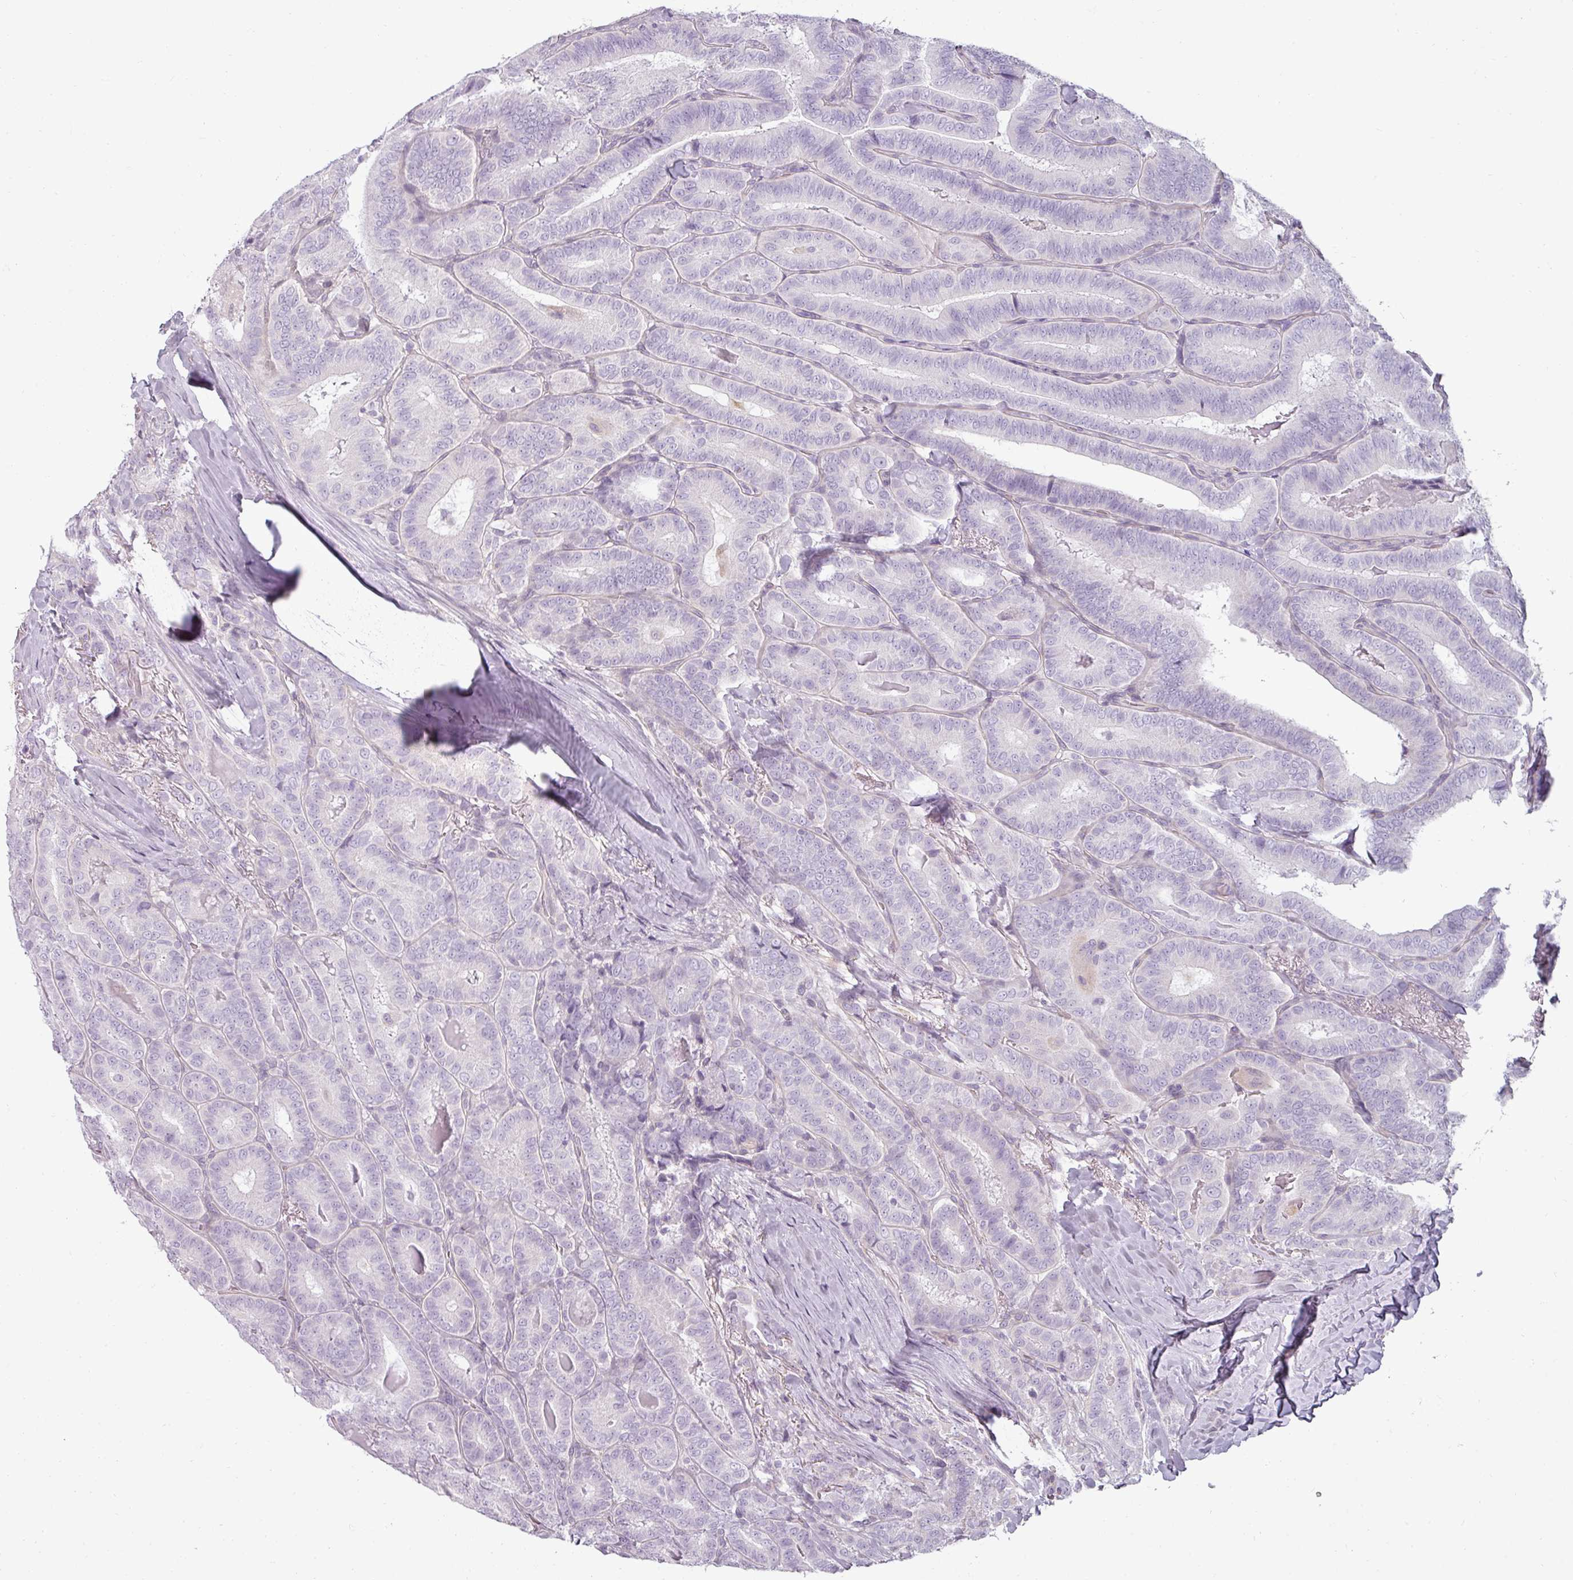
{"staining": {"intensity": "negative", "quantity": "none", "location": "none"}, "tissue": "thyroid cancer", "cell_type": "Tumor cells", "image_type": "cancer", "snomed": [{"axis": "morphology", "description": "Papillary adenocarcinoma, NOS"}, {"axis": "topography", "description": "Thyroid gland"}], "caption": "A high-resolution photomicrograph shows immunohistochemistry staining of thyroid papillary adenocarcinoma, which shows no significant positivity in tumor cells.", "gene": "ASB1", "patient": {"sex": "male", "age": 61}}